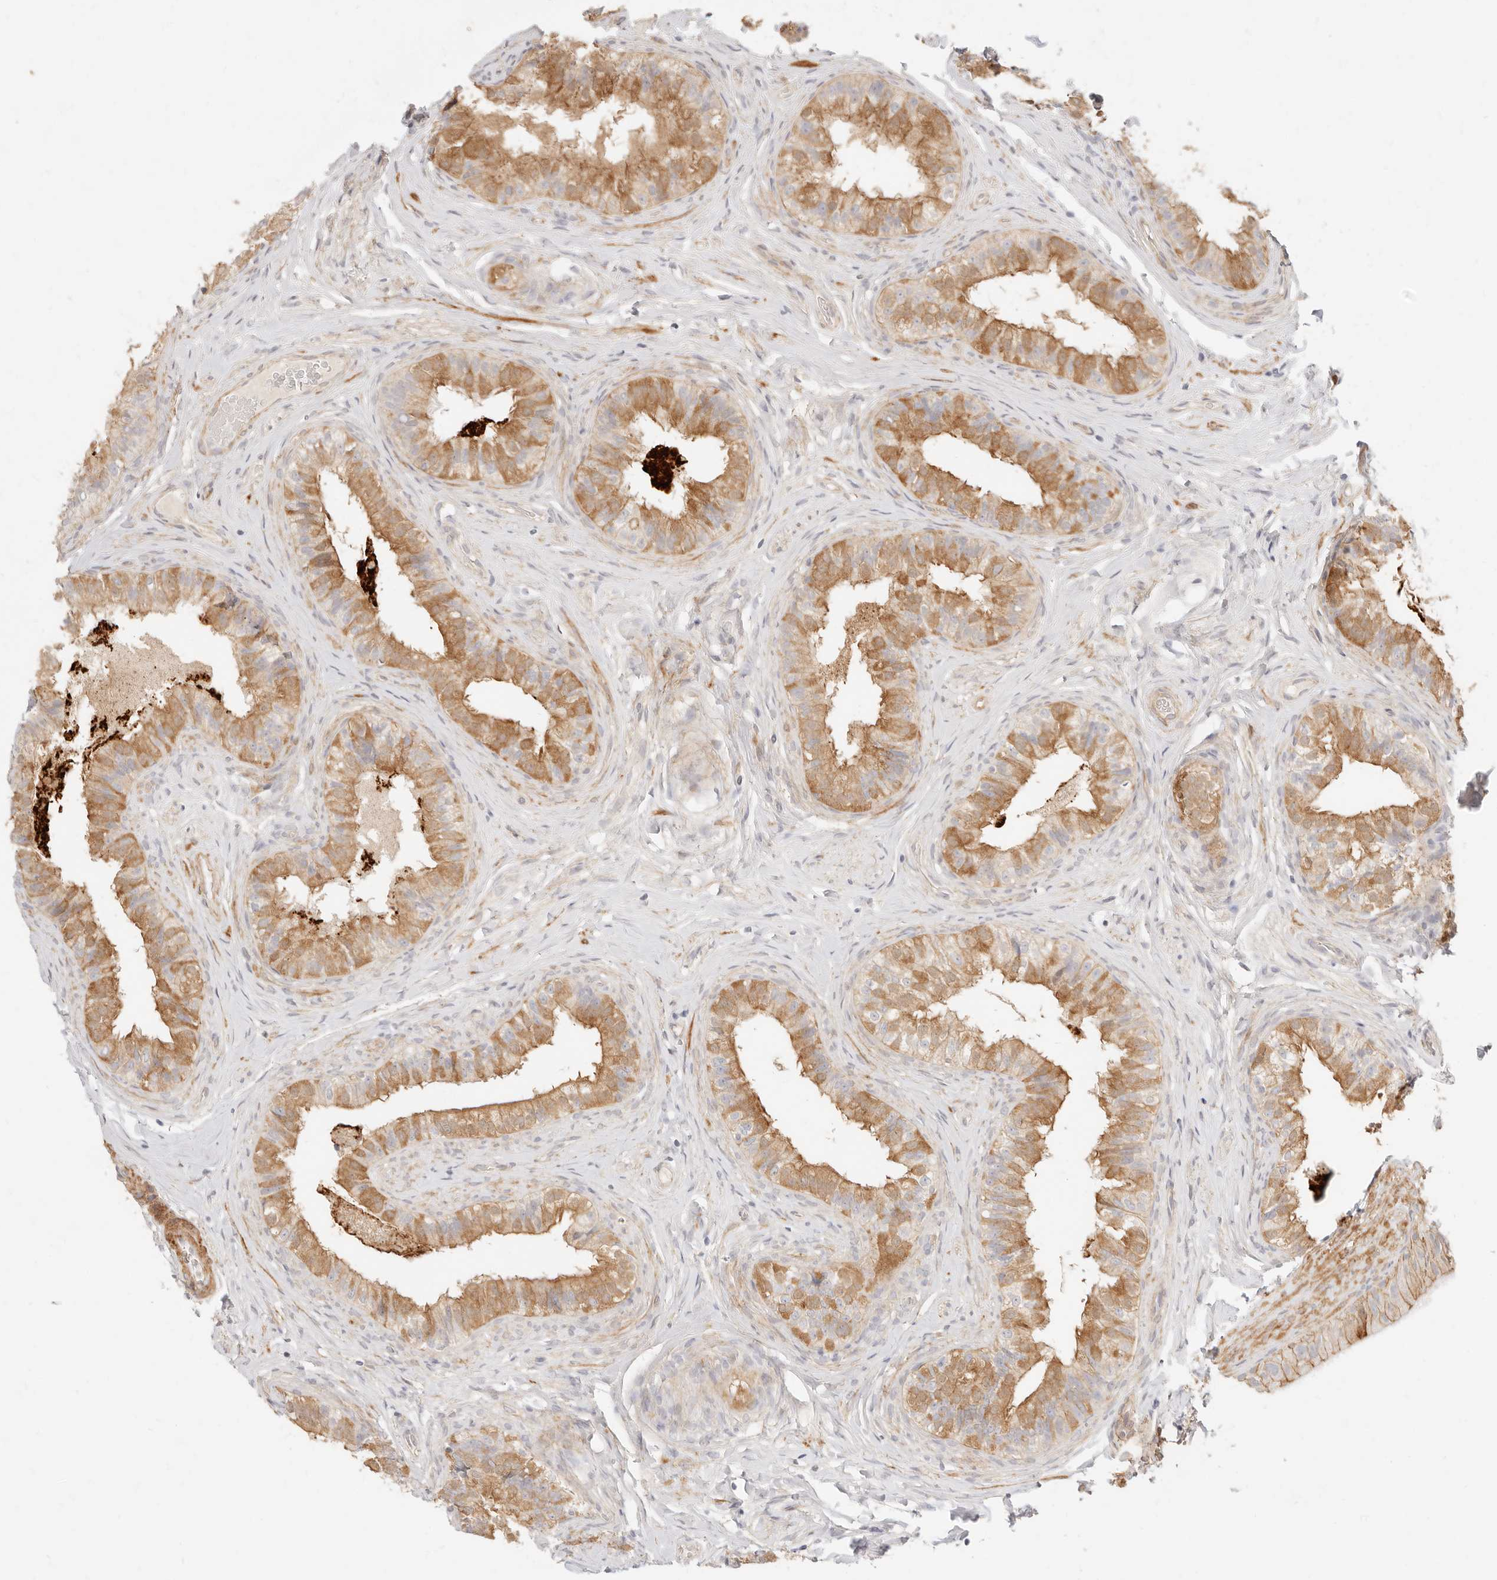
{"staining": {"intensity": "moderate", "quantity": ">75%", "location": "cytoplasmic/membranous"}, "tissue": "epididymis", "cell_type": "Glandular cells", "image_type": "normal", "snomed": [{"axis": "morphology", "description": "Normal tissue, NOS"}, {"axis": "topography", "description": "Epididymis"}], "caption": "The micrograph exhibits immunohistochemical staining of benign epididymis. There is moderate cytoplasmic/membranous positivity is identified in about >75% of glandular cells. Using DAB (brown) and hematoxylin (blue) stains, captured at high magnification using brightfield microscopy.", "gene": "UBXN10", "patient": {"sex": "male", "age": 49}}